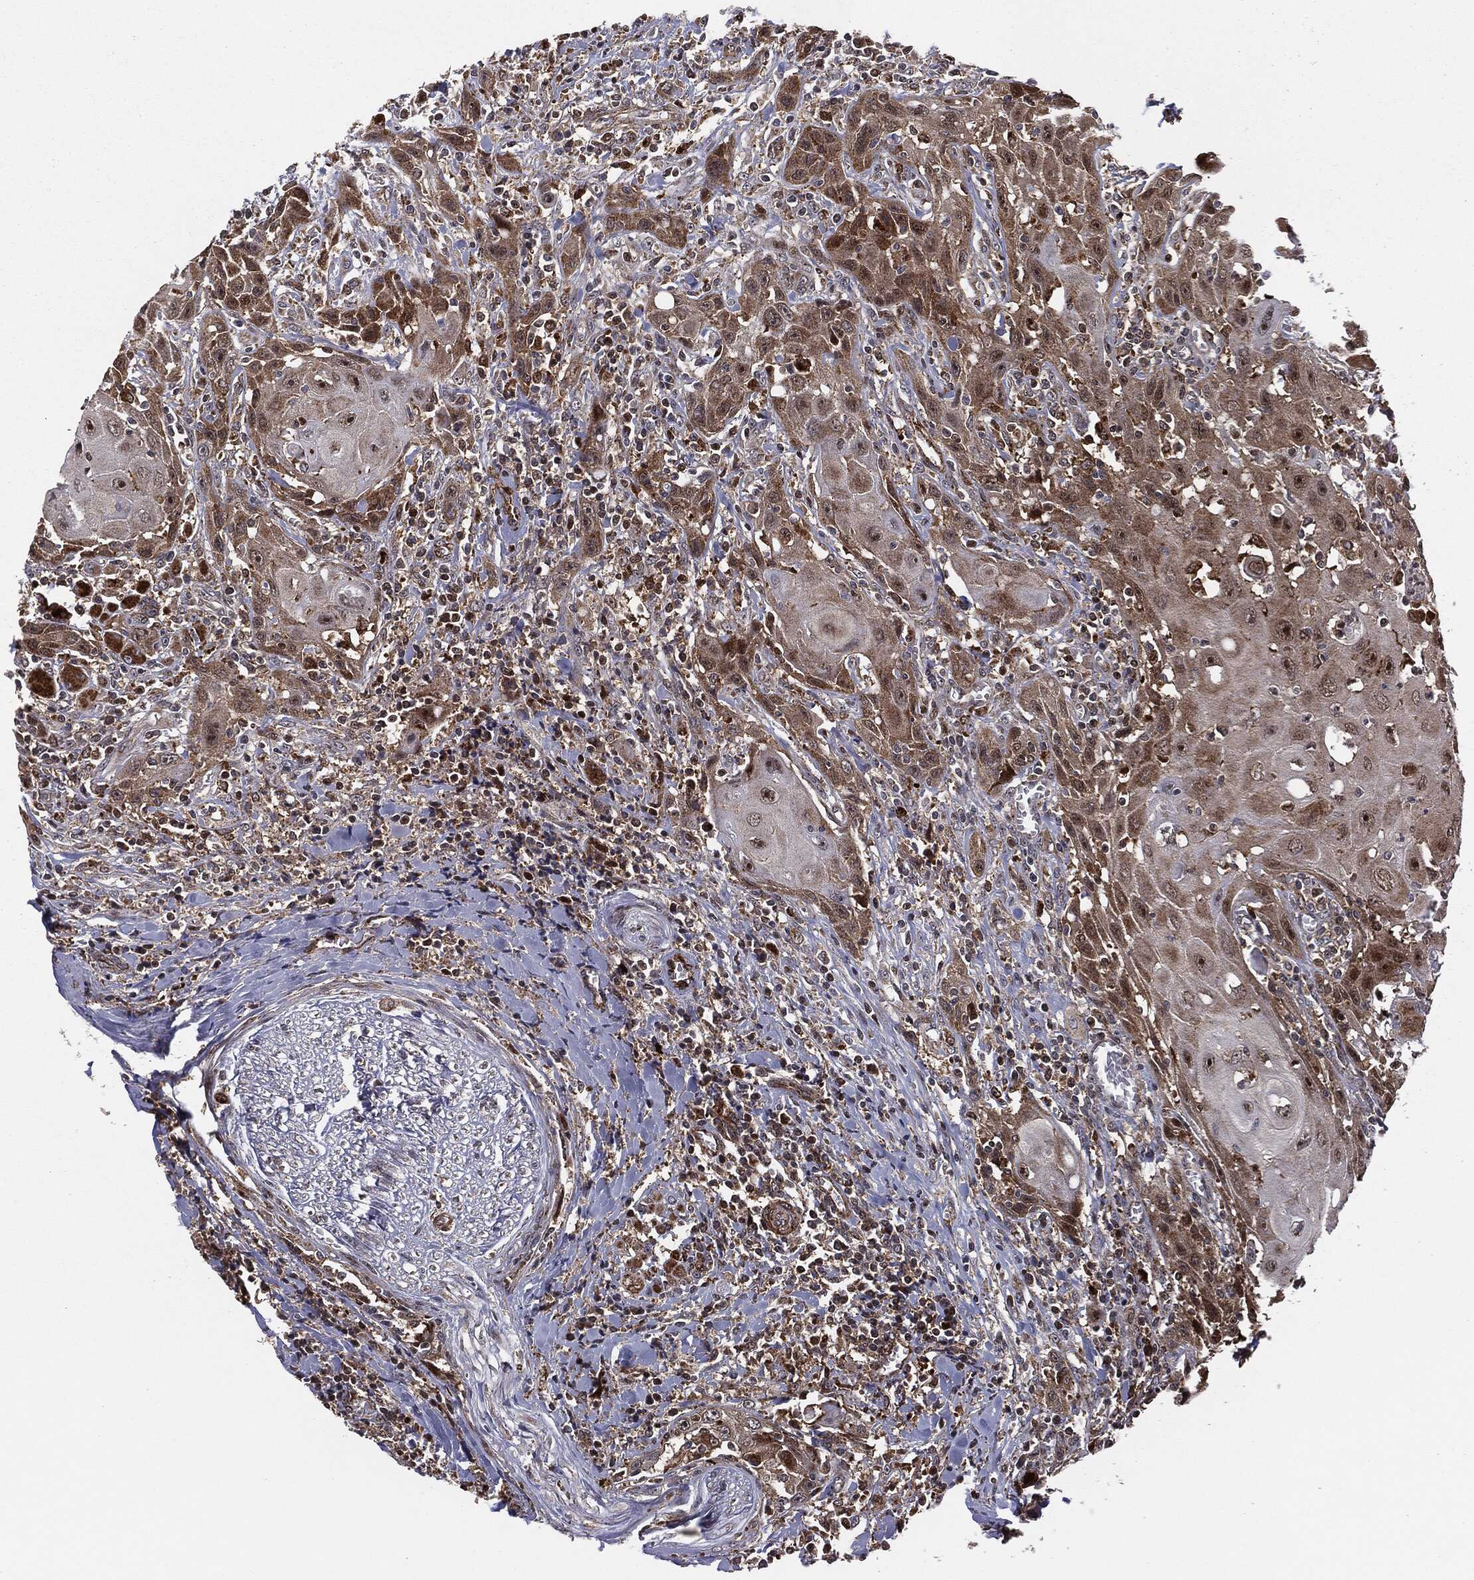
{"staining": {"intensity": "moderate", "quantity": "<25%", "location": "cytoplasmic/membranous"}, "tissue": "head and neck cancer", "cell_type": "Tumor cells", "image_type": "cancer", "snomed": [{"axis": "morphology", "description": "Normal tissue, NOS"}, {"axis": "morphology", "description": "Squamous cell carcinoma, NOS"}, {"axis": "topography", "description": "Oral tissue"}, {"axis": "topography", "description": "Head-Neck"}], "caption": "About <25% of tumor cells in human head and neck cancer (squamous cell carcinoma) reveal moderate cytoplasmic/membranous protein positivity as visualized by brown immunohistochemical staining.", "gene": "PTEN", "patient": {"sex": "male", "age": 71}}